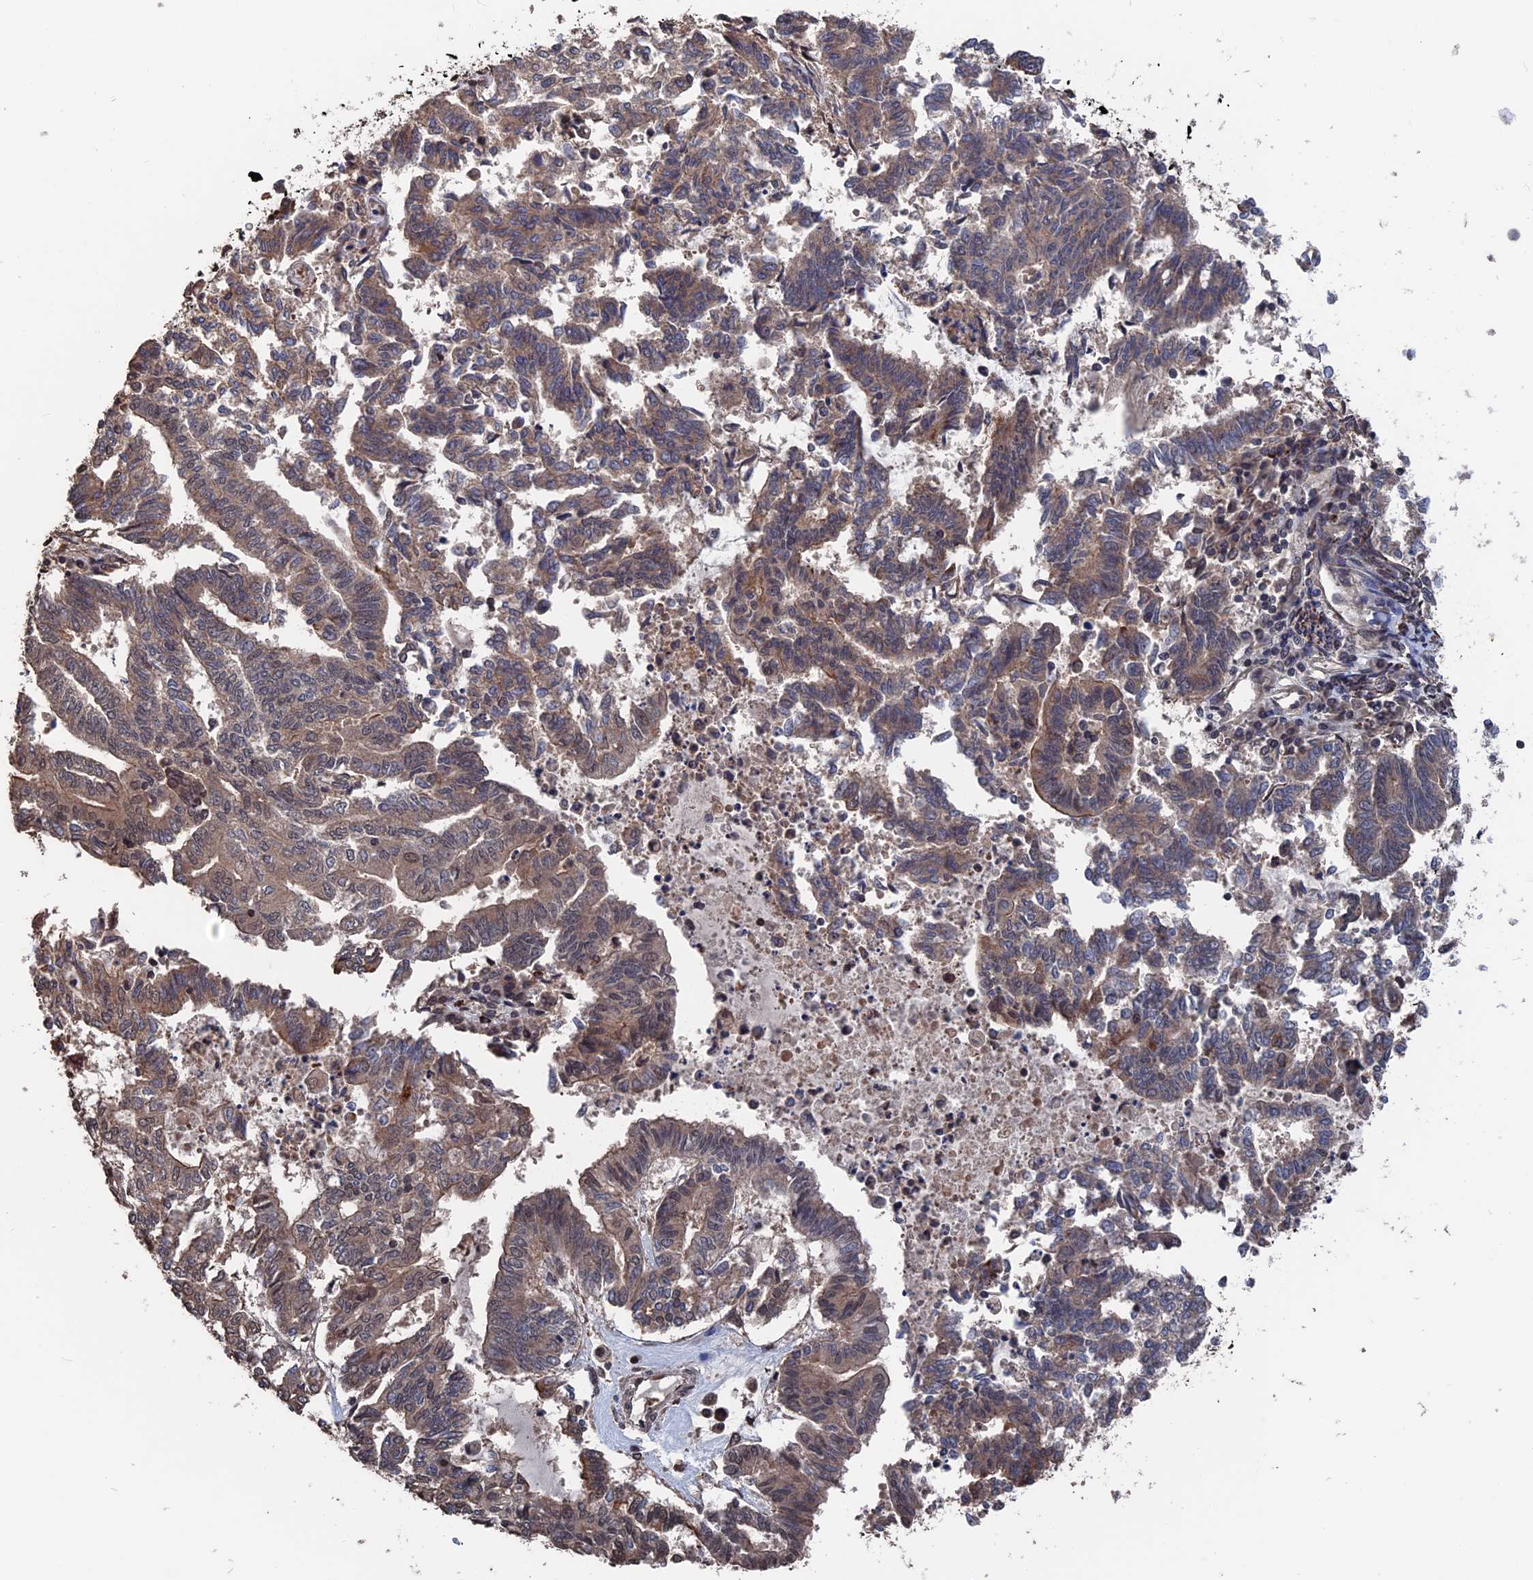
{"staining": {"intensity": "weak", "quantity": "25%-75%", "location": "cytoplasmic/membranous"}, "tissue": "endometrial cancer", "cell_type": "Tumor cells", "image_type": "cancer", "snomed": [{"axis": "morphology", "description": "Adenocarcinoma, NOS"}, {"axis": "topography", "description": "Endometrium"}], "caption": "Tumor cells show weak cytoplasmic/membranous expression in approximately 25%-75% of cells in endometrial cancer (adenocarcinoma).", "gene": "PDE12", "patient": {"sex": "female", "age": 79}}